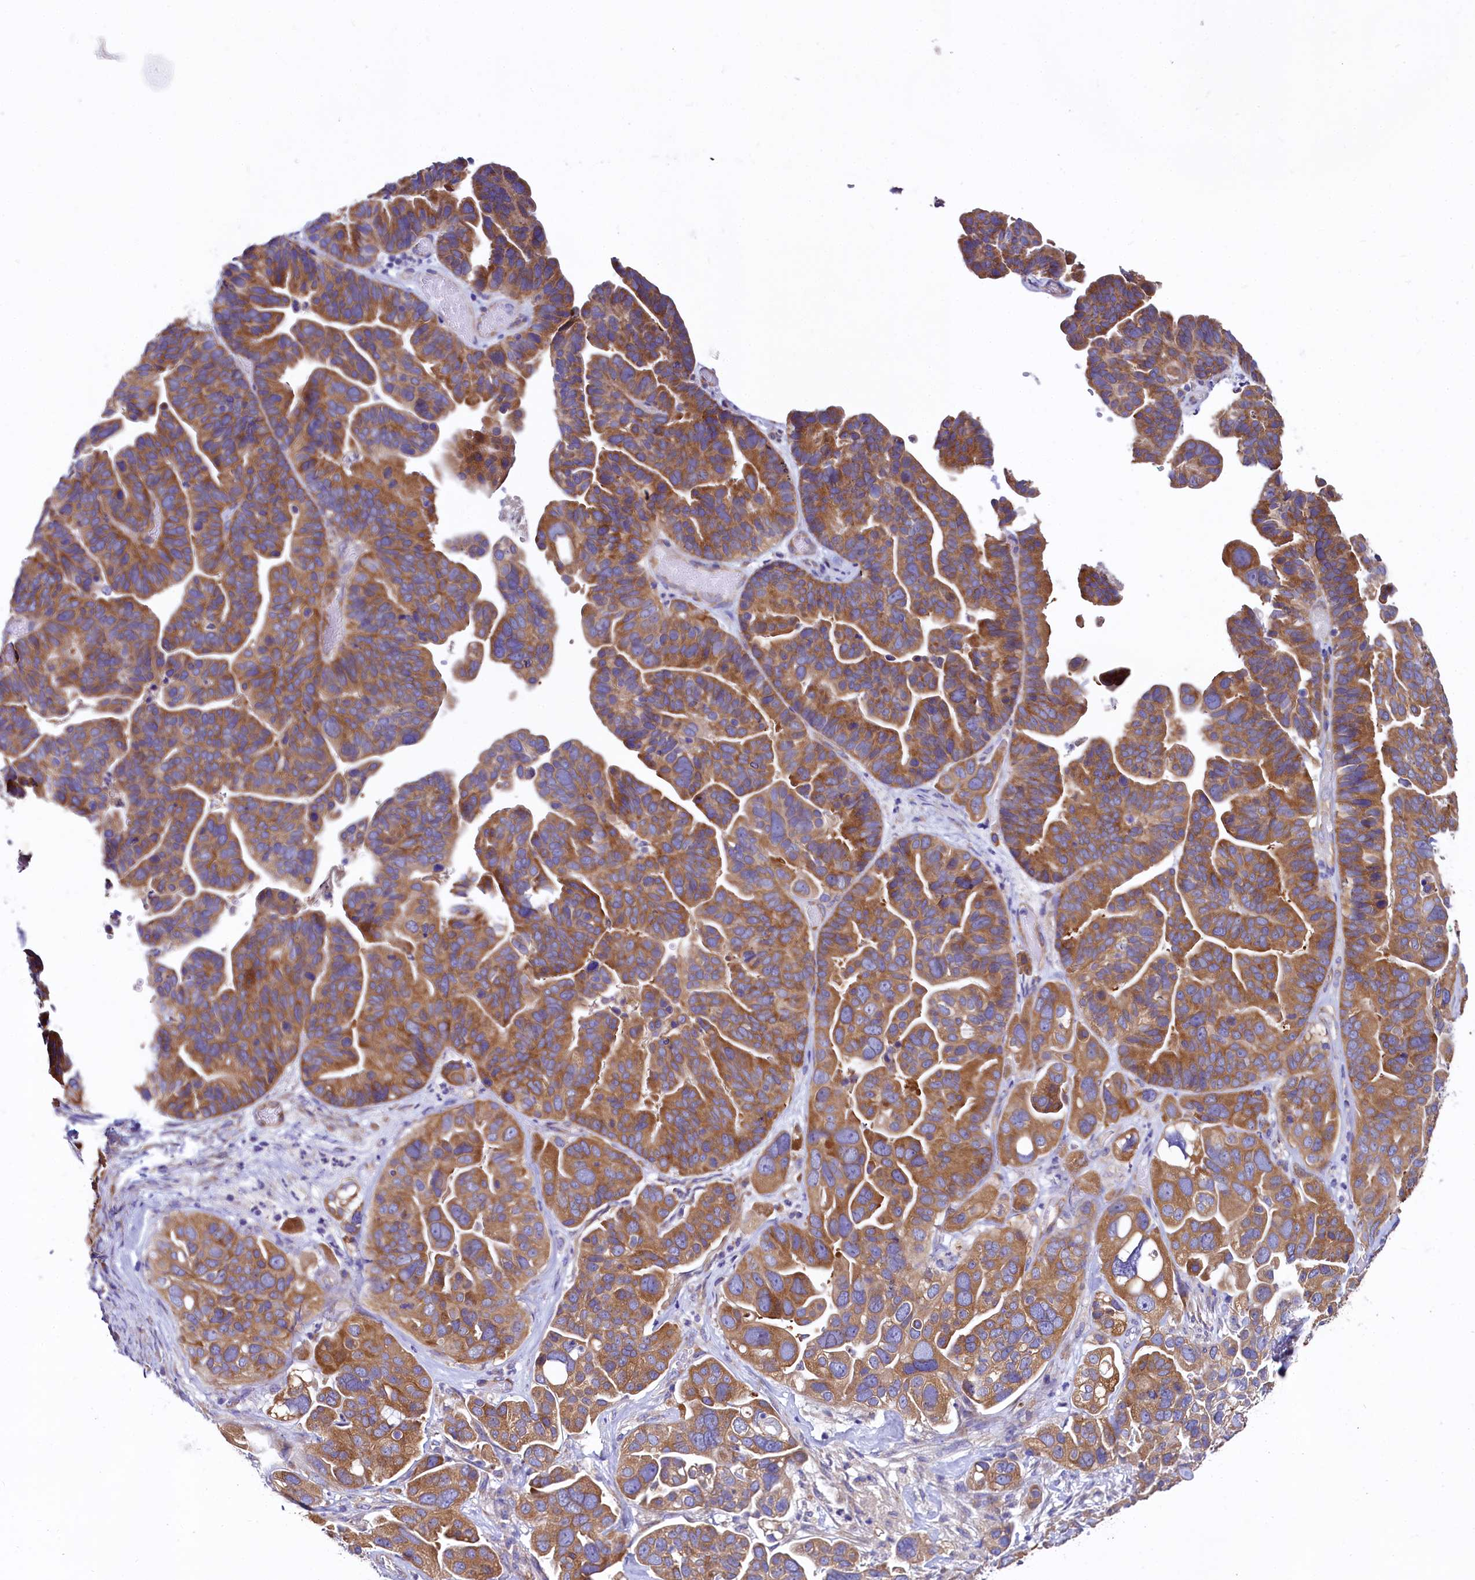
{"staining": {"intensity": "moderate", "quantity": ">75%", "location": "cytoplasmic/membranous"}, "tissue": "ovarian cancer", "cell_type": "Tumor cells", "image_type": "cancer", "snomed": [{"axis": "morphology", "description": "Cystadenocarcinoma, serous, NOS"}, {"axis": "topography", "description": "Ovary"}], "caption": "Brown immunohistochemical staining in human ovarian serous cystadenocarcinoma exhibits moderate cytoplasmic/membranous expression in about >75% of tumor cells.", "gene": "QARS1", "patient": {"sex": "female", "age": 56}}